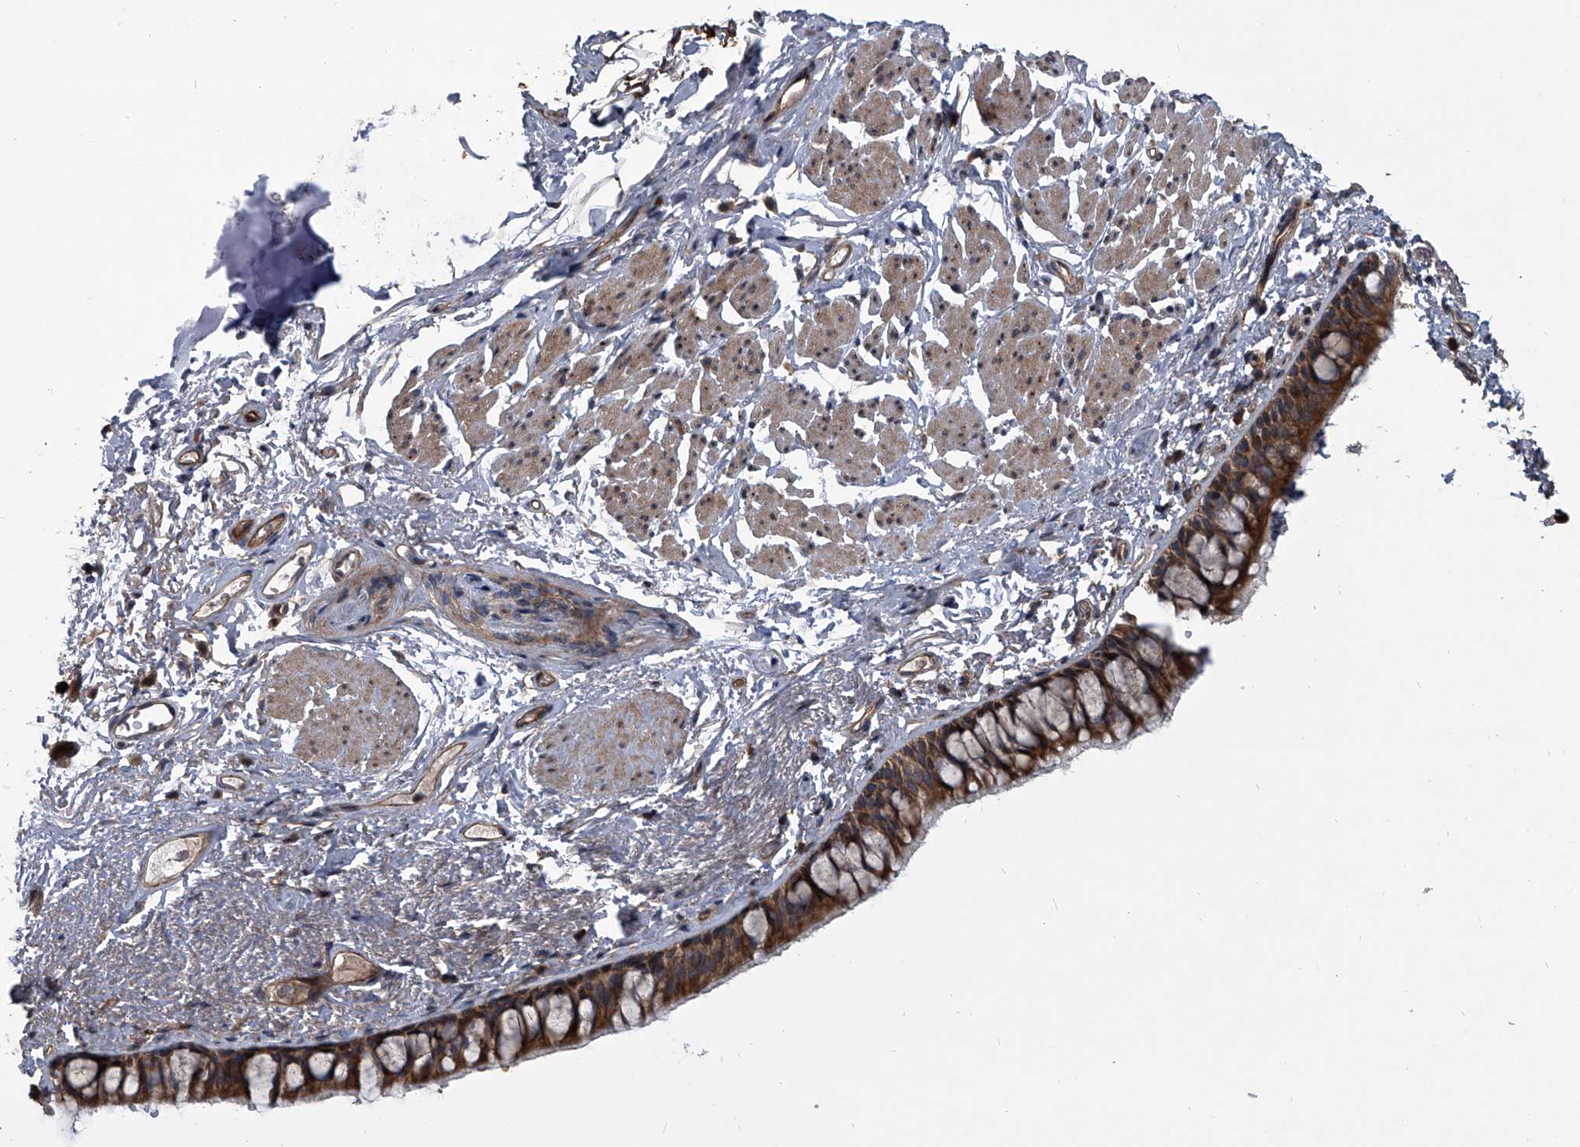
{"staining": {"intensity": "strong", "quantity": ">75%", "location": "cytoplasmic/membranous"}, "tissue": "bronchus", "cell_type": "Respiratory epithelial cells", "image_type": "normal", "snomed": [{"axis": "morphology", "description": "Normal tissue, NOS"}, {"axis": "topography", "description": "Cartilage tissue"}, {"axis": "topography", "description": "Bronchus"}], "caption": "Respiratory epithelial cells reveal high levels of strong cytoplasmic/membranous expression in about >75% of cells in unremarkable bronchus.", "gene": "EVA1C", "patient": {"sex": "female", "age": 73}}